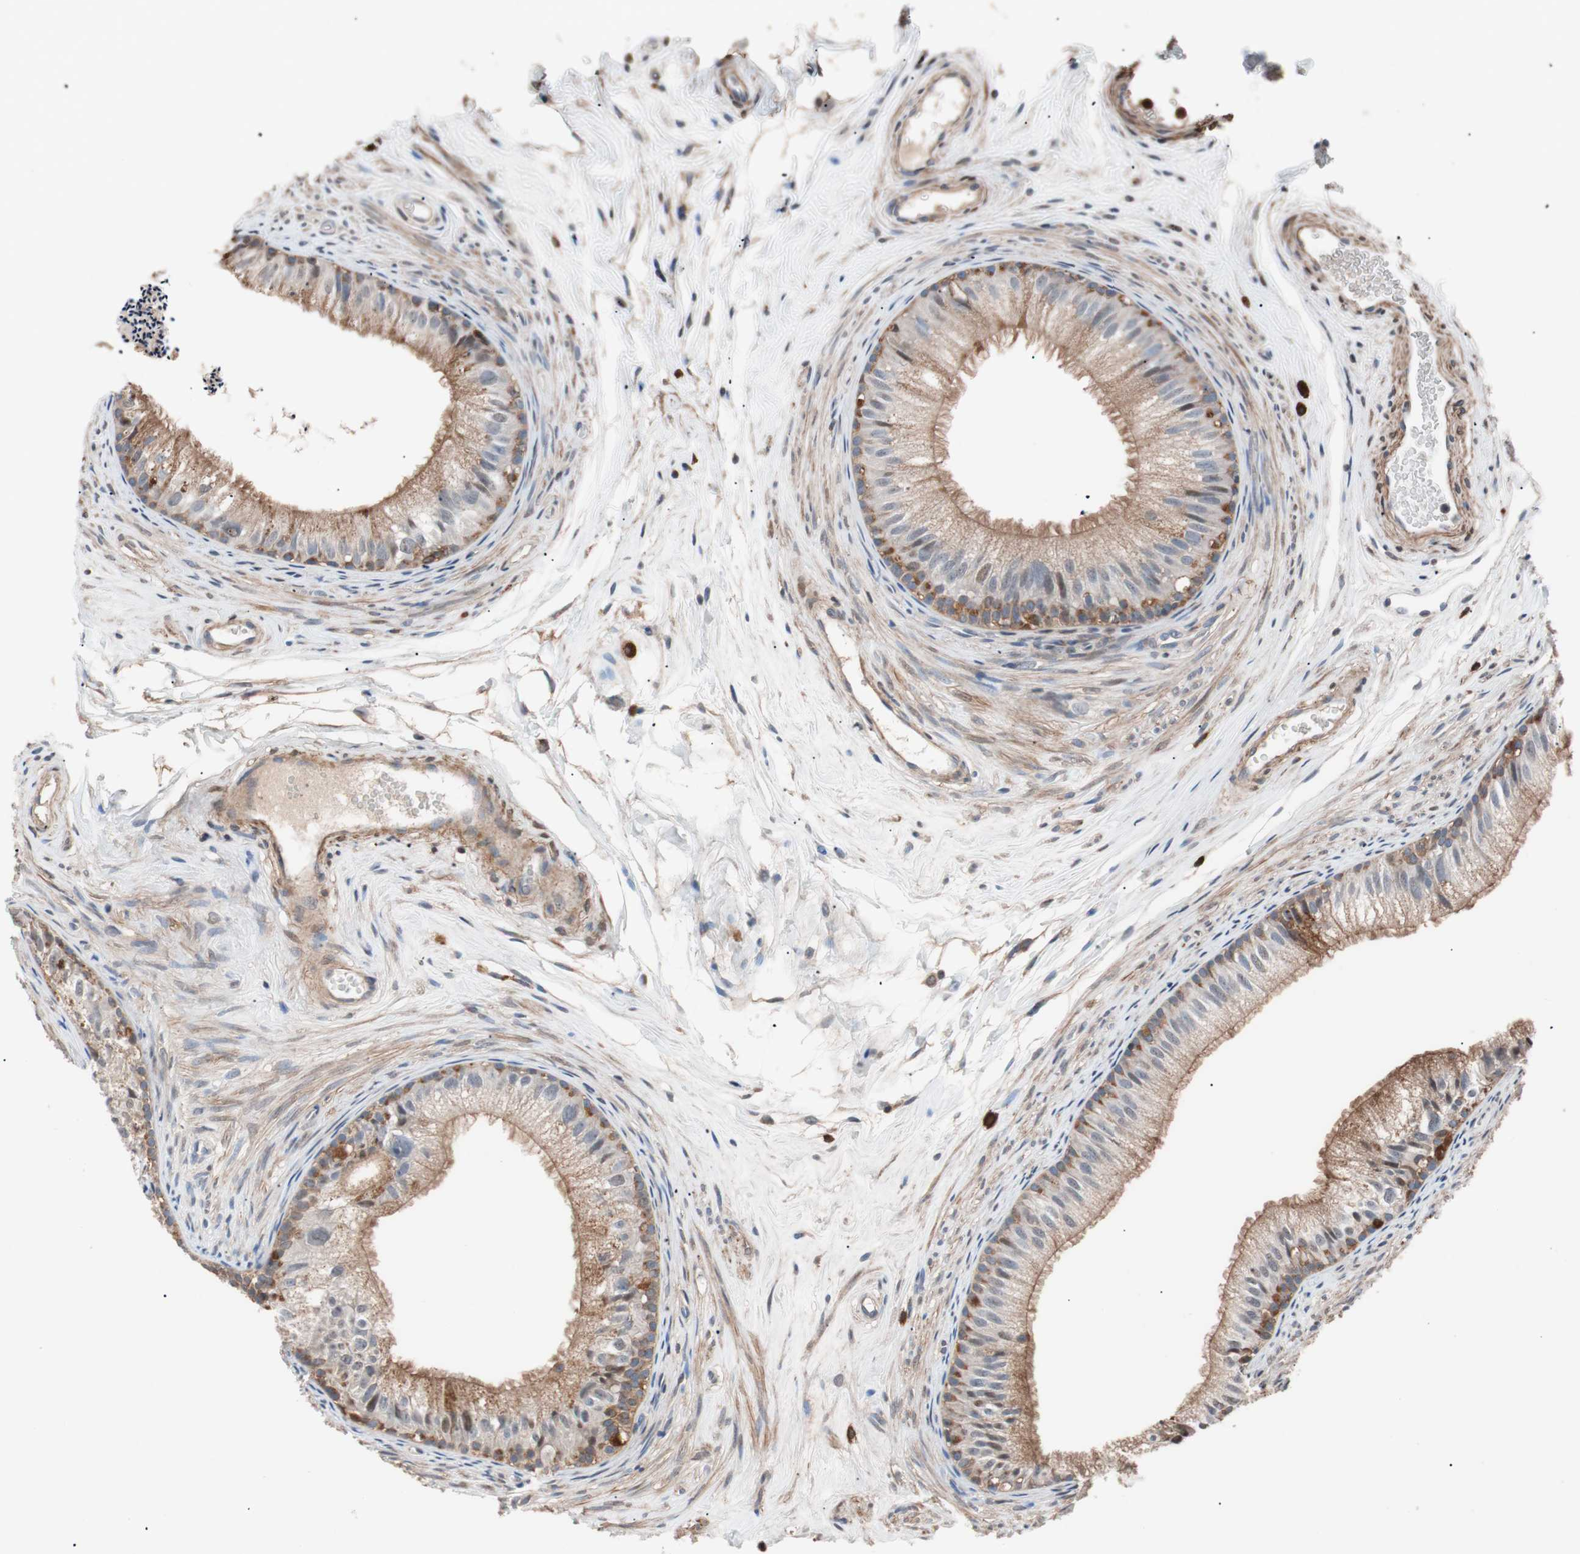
{"staining": {"intensity": "weak", "quantity": "25%-75%", "location": "cytoplasmic/membranous"}, "tissue": "epididymis", "cell_type": "Glandular cells", "image_type": "normal", "snomed": [{"axis": "morphology", "description": "Normal tissue, NOS"}, {"axis": "topography", "description": "Epididymis"}], "caption": "DAB (3,3'-diaminobenzidine) immunohistochemical staining of unremarkable epididymis shows weak cytoplasmic/membranous protein positivity in approximately 25%-75% of glandular cells. The protein is stained brown, and the nuclei are stained in blue (DAB (3,3'-diaminobenzidine) IHC with brightfield microscopy, high magnification).", "gene": "LITAF", "patient": {"sex": "male", "age": 56}}